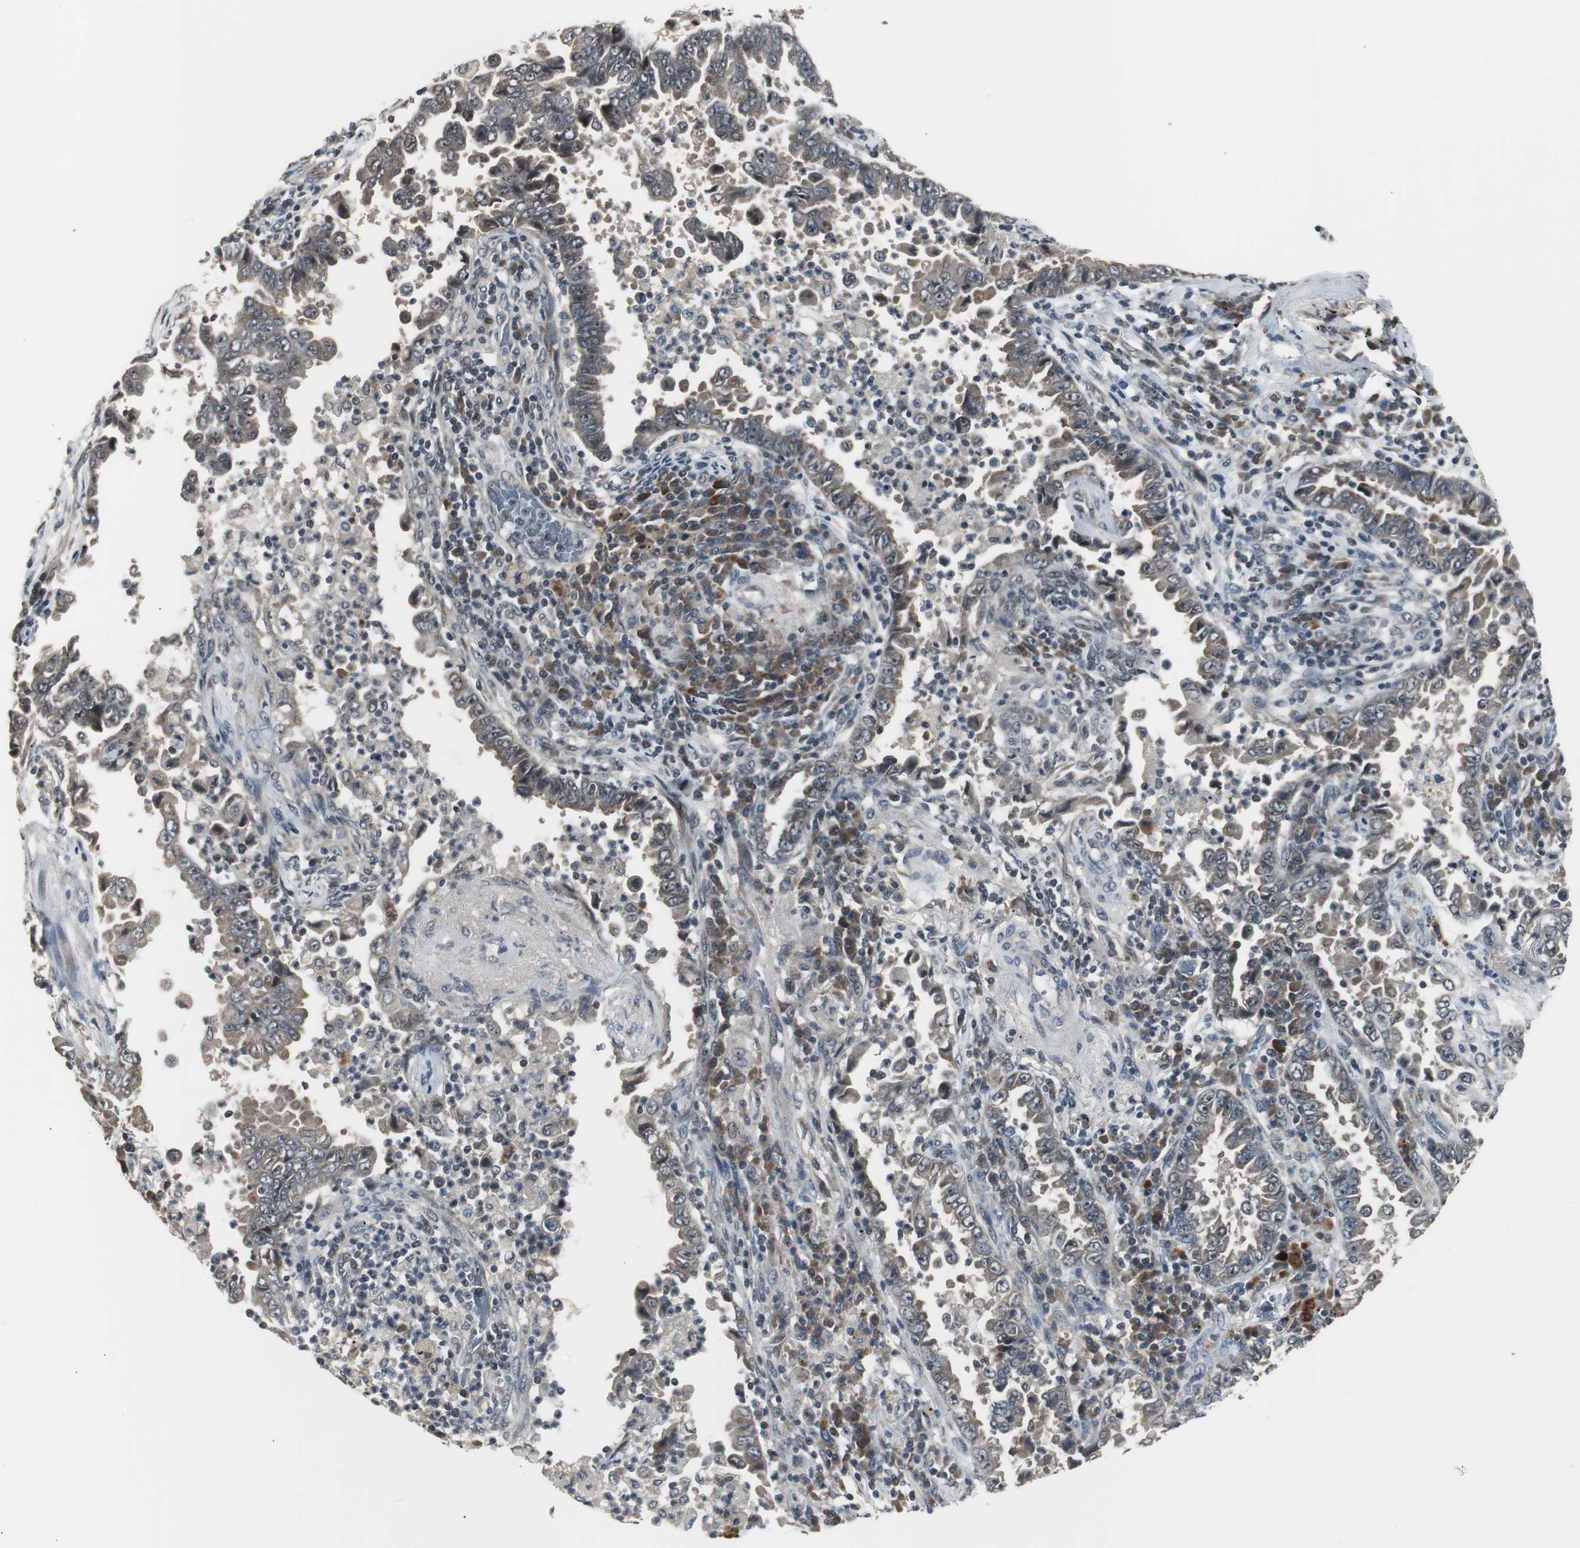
{"staining": {"intensity": "weak", "quantity": ">75%", "location": "cytoplasmic/membranous"}, "tissue": "lung cancer", "cell_type": "Tumor cells", "image_type": "cancer", "snomed": [{"axis": "morphology", "description": "Normal tissue, NOS"}, {"axis": "morphology", "description": "Inflammation, NOS"}, {"axis": "morphology", "description": "Adenocarcinoma, NOS"}, {"axis": "topography", "description": "Lung"}], "caption": "A low amount of weak cytoplasmic/membranous positivity is appreciated in approximately >75% of tumor cells in lung adenocarcinoma tissue.", "gene": "ZMPSTE24", "patient": {"sex": "female", "age": 64}}